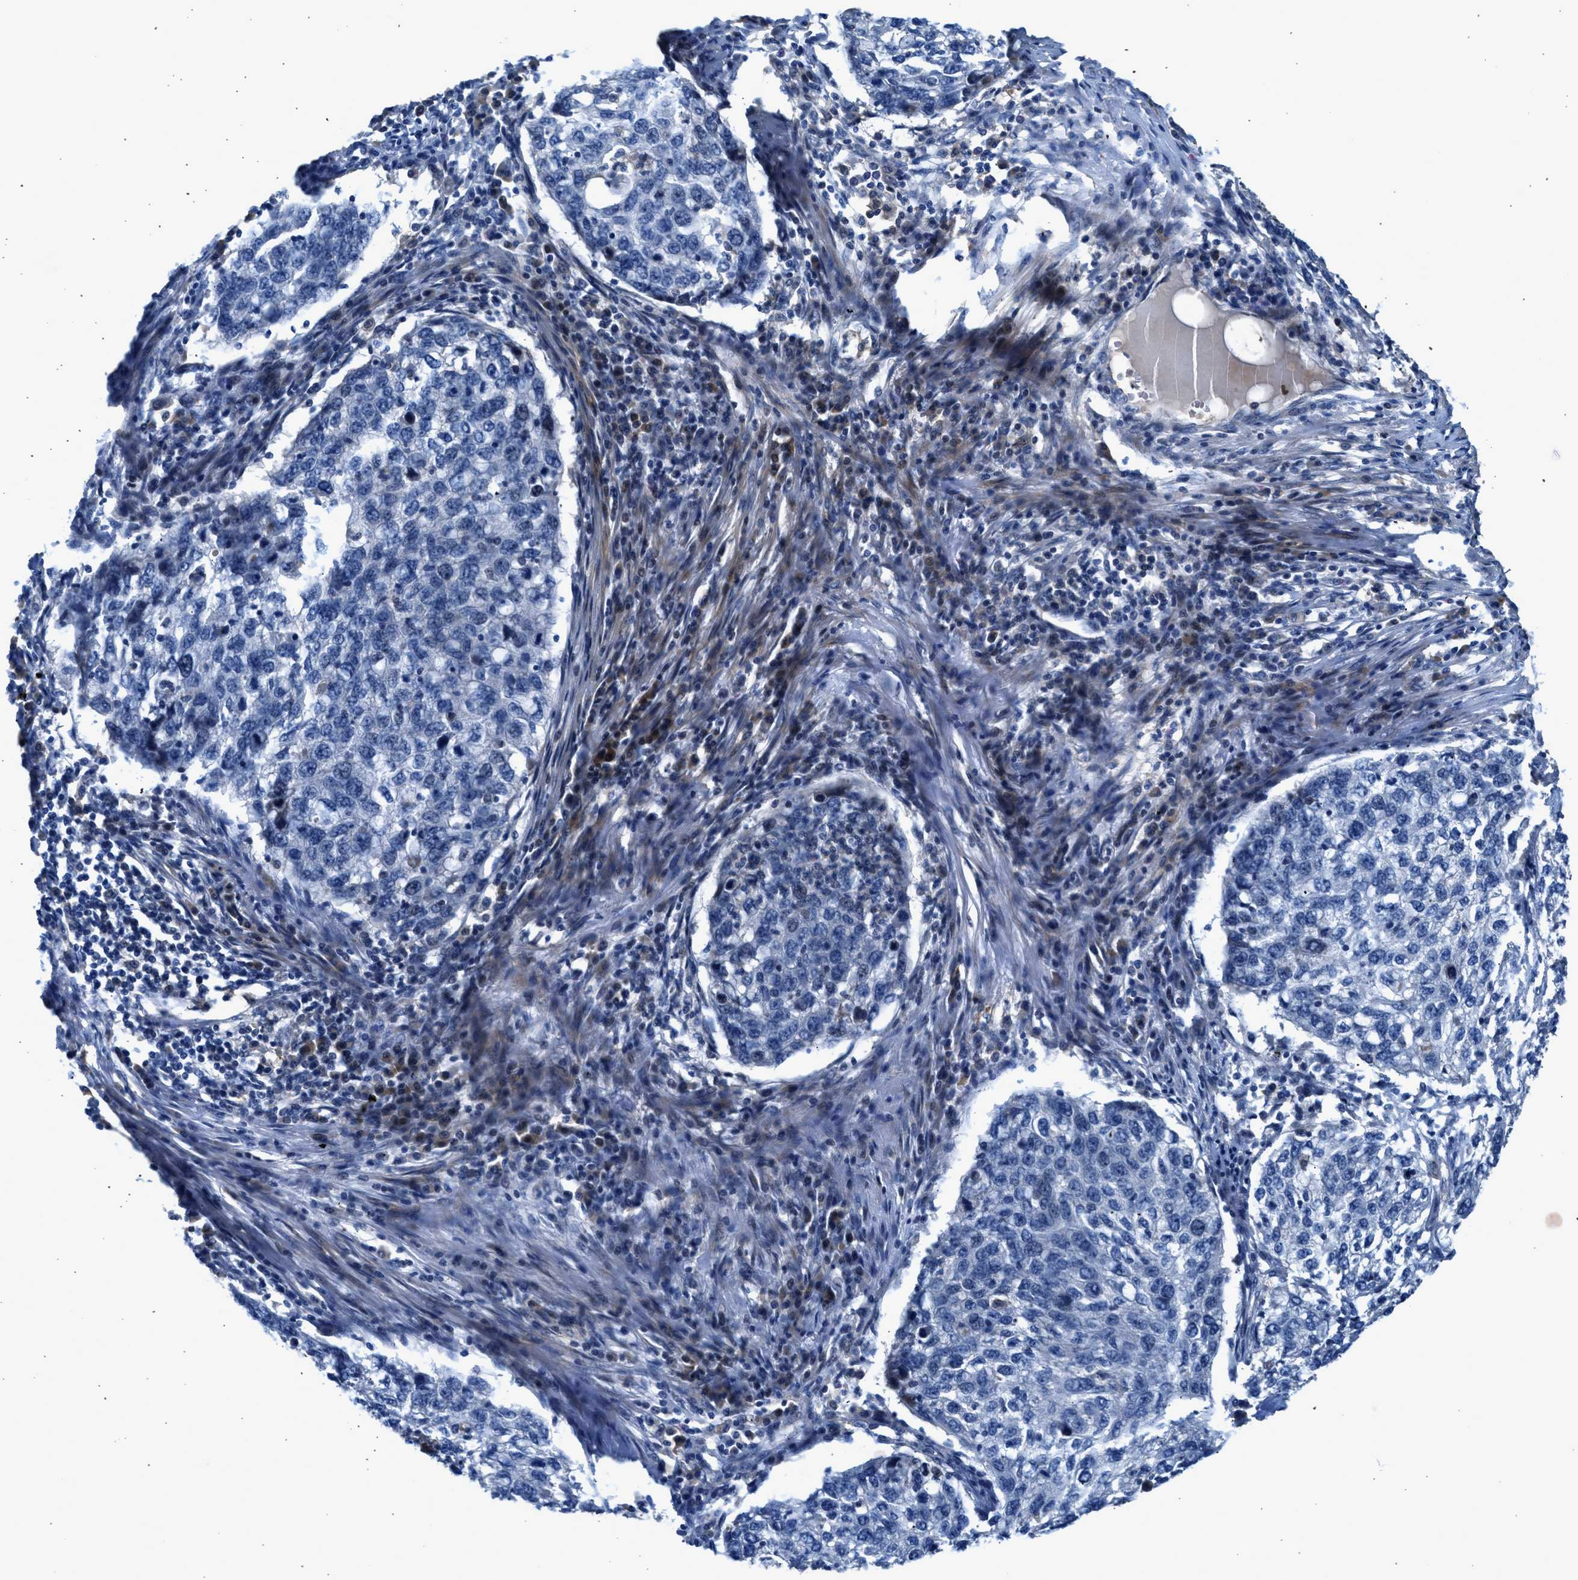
{"staining": {"intensity": "negative", "quantity": "none", "location": "none"}, "tissue": "lung cancer", "cell_type": "Tumor cells", "image_type": "cancer", "snomed": [{"axis": "morphology", "description": "Squamous cell carcinoma, NOS"}, {"axis": "topography", "description": "Lung"}], "caption": "IHC micrograph of human lung cancer (squamous cell carcinoma) stained for a protein (brown), which shows no positivity in tumor cells. The staining was performed using DAB (3,3'-diaminobenzidine) to visualize the protein expression in brown, while the nuclei were stained in blue with hematoxylin (Magnification: 20x).", "gene": "RWDD2B", "patient": {"sex": "female", "age": 63}}